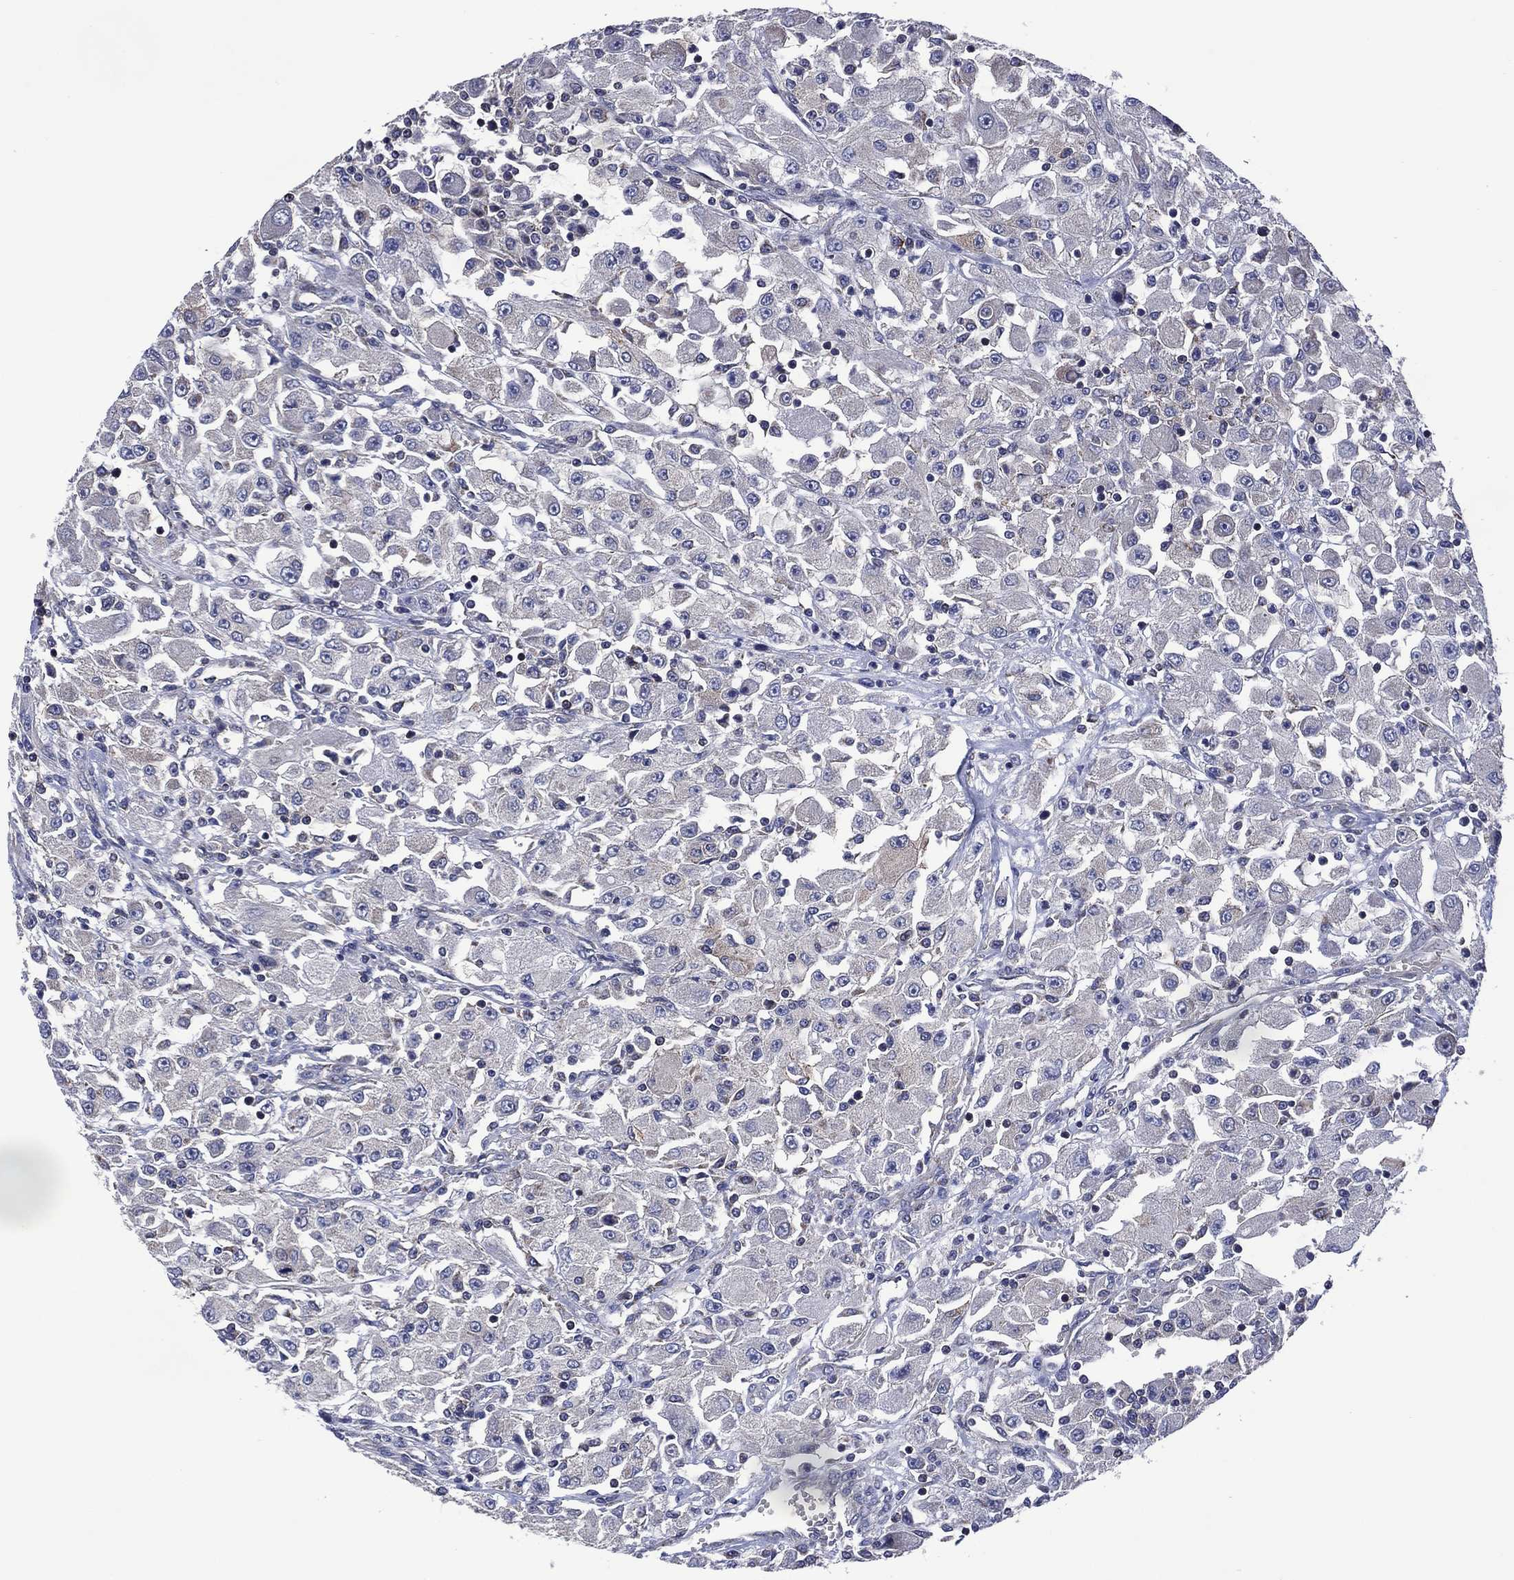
{"staining": {"intensity": "negative", "quantity": "none", "location": "none"}, "tissue": "renal cancer", "cell_type": "Tumor cells", "image_type": "cancer", "snomed": [{"axis": "morphology", "description": "Adenocarcinoma, NOS"}, {"axis": "topography", "description": "Kidney"}], "caption": "This is an immunohistochemistry micrograph of renal cancer (adenocarcinoma). There is no expression in tumor cells.", "gene": "HTD2", "patient": {"sex": "female", "age": 67}}